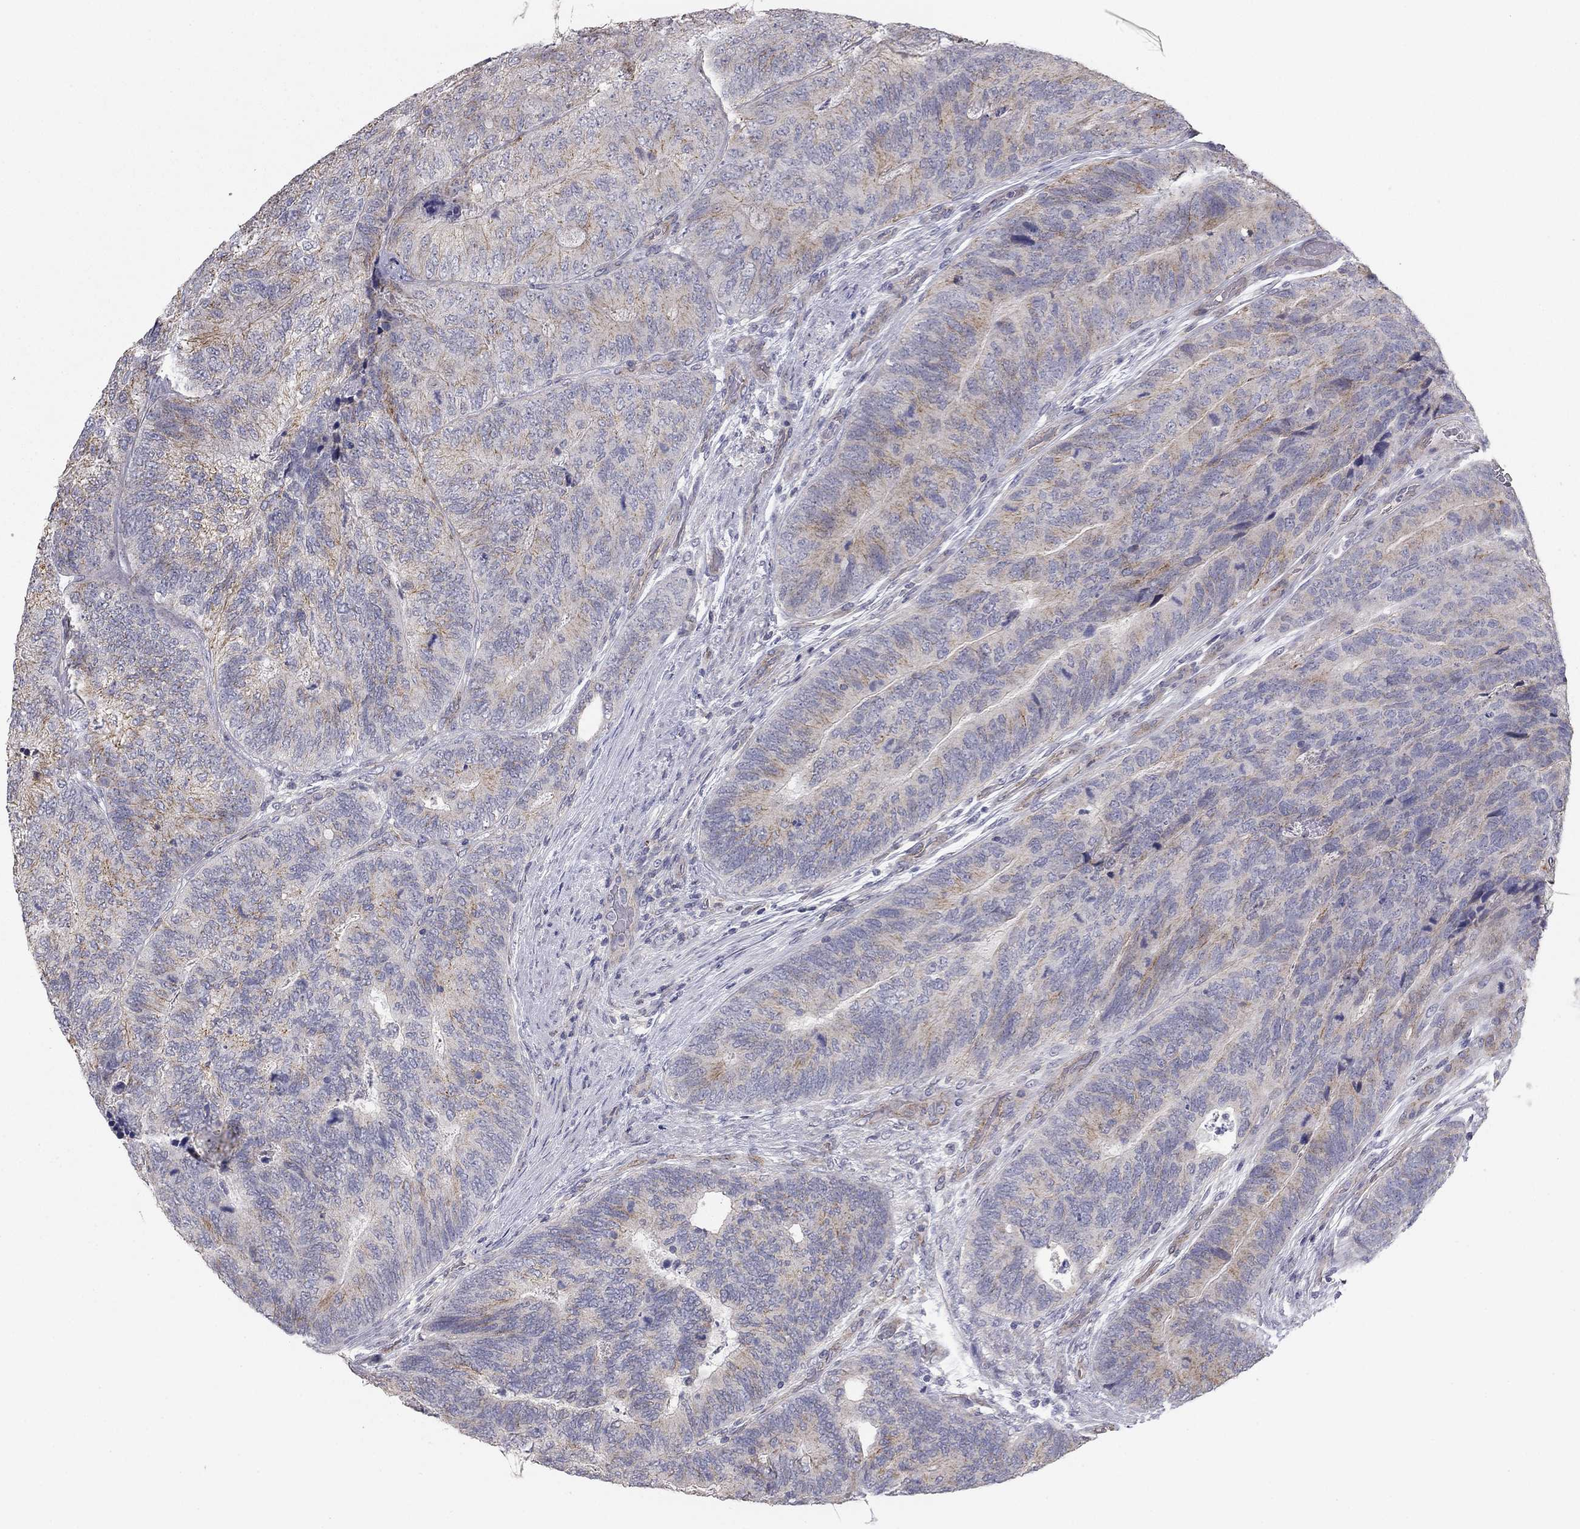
{"staining": {"intensity": "moderate", "quantity": "25%-75%", "location": "cytoplasmic/membranous"}, "tissue": "colorectal cancer", "cell_type": "Tumor cells", "image_type": "cancer", "snomed": [{"axis": "morphology", "description": "Adenocarcinoma, NOS"}, {"axis": "topography", "description": "Colon"}], "caption": "This is an image of IHC staining of colorectal adenocarcinoma, which shows moderate positivity in the cytoplasmic/membranous of tumor cells.", "gene": "SEPTIN3", "patient": {"sex": "female", "age": 67}}